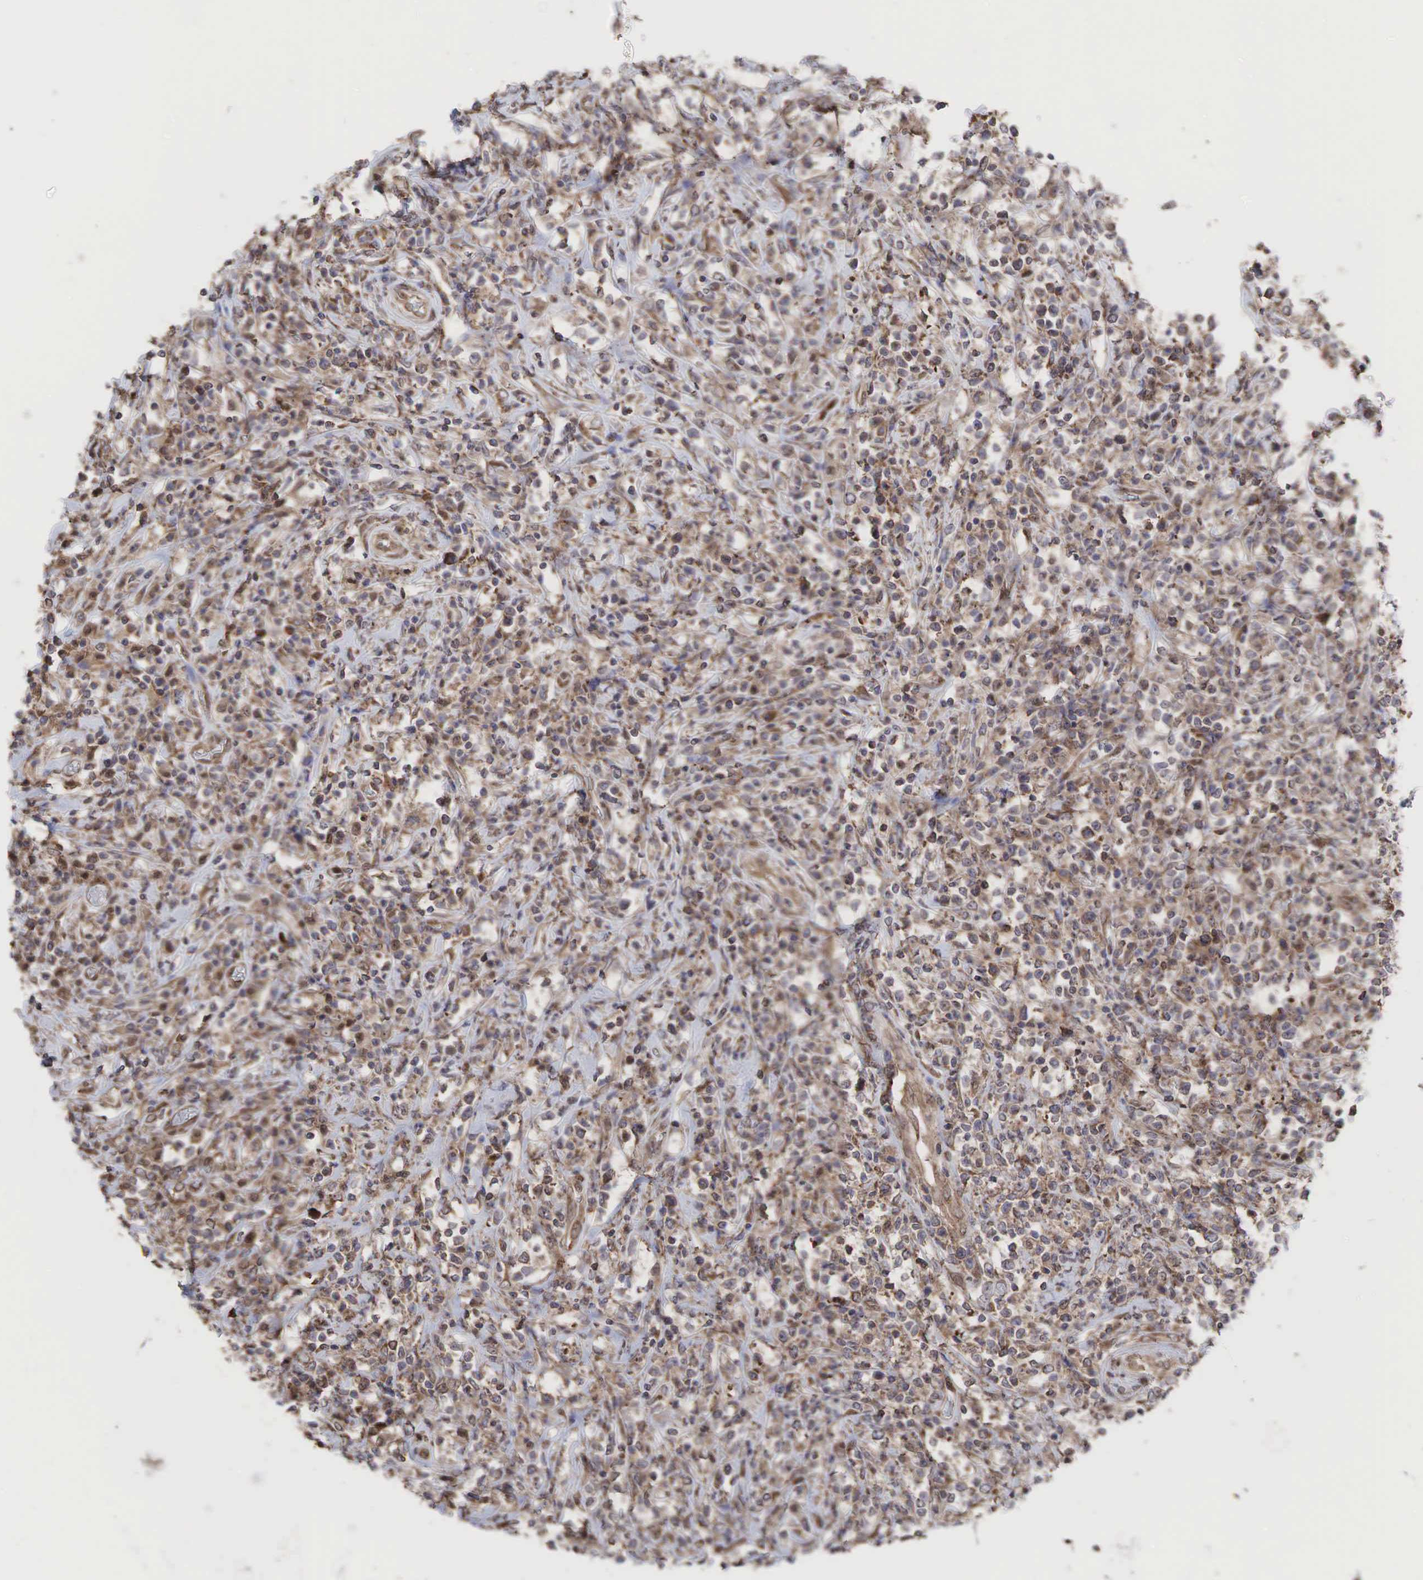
{"staining": {"intensity": "weak", "quantity": ">75%", "location": "cytoplasmic/membranous"}, "tissue": "lymphoma", "cell_type": "Tumor cells", "image_type": "cancer", "snomed": [{"axis": "morphology", "description": "Malignant lymphoma, non-Hodgkin's type, High grade"}, {"axis": "topography", "description": "Colon"}], "caption": "DAB immunohistochemical staining of human lymphoma exhibits weak cytoplasmic/membranous protein staining in about >75% of tumor cells.", "gene": "PABPC5", "patient": {"sex": "male", "age": 82}}